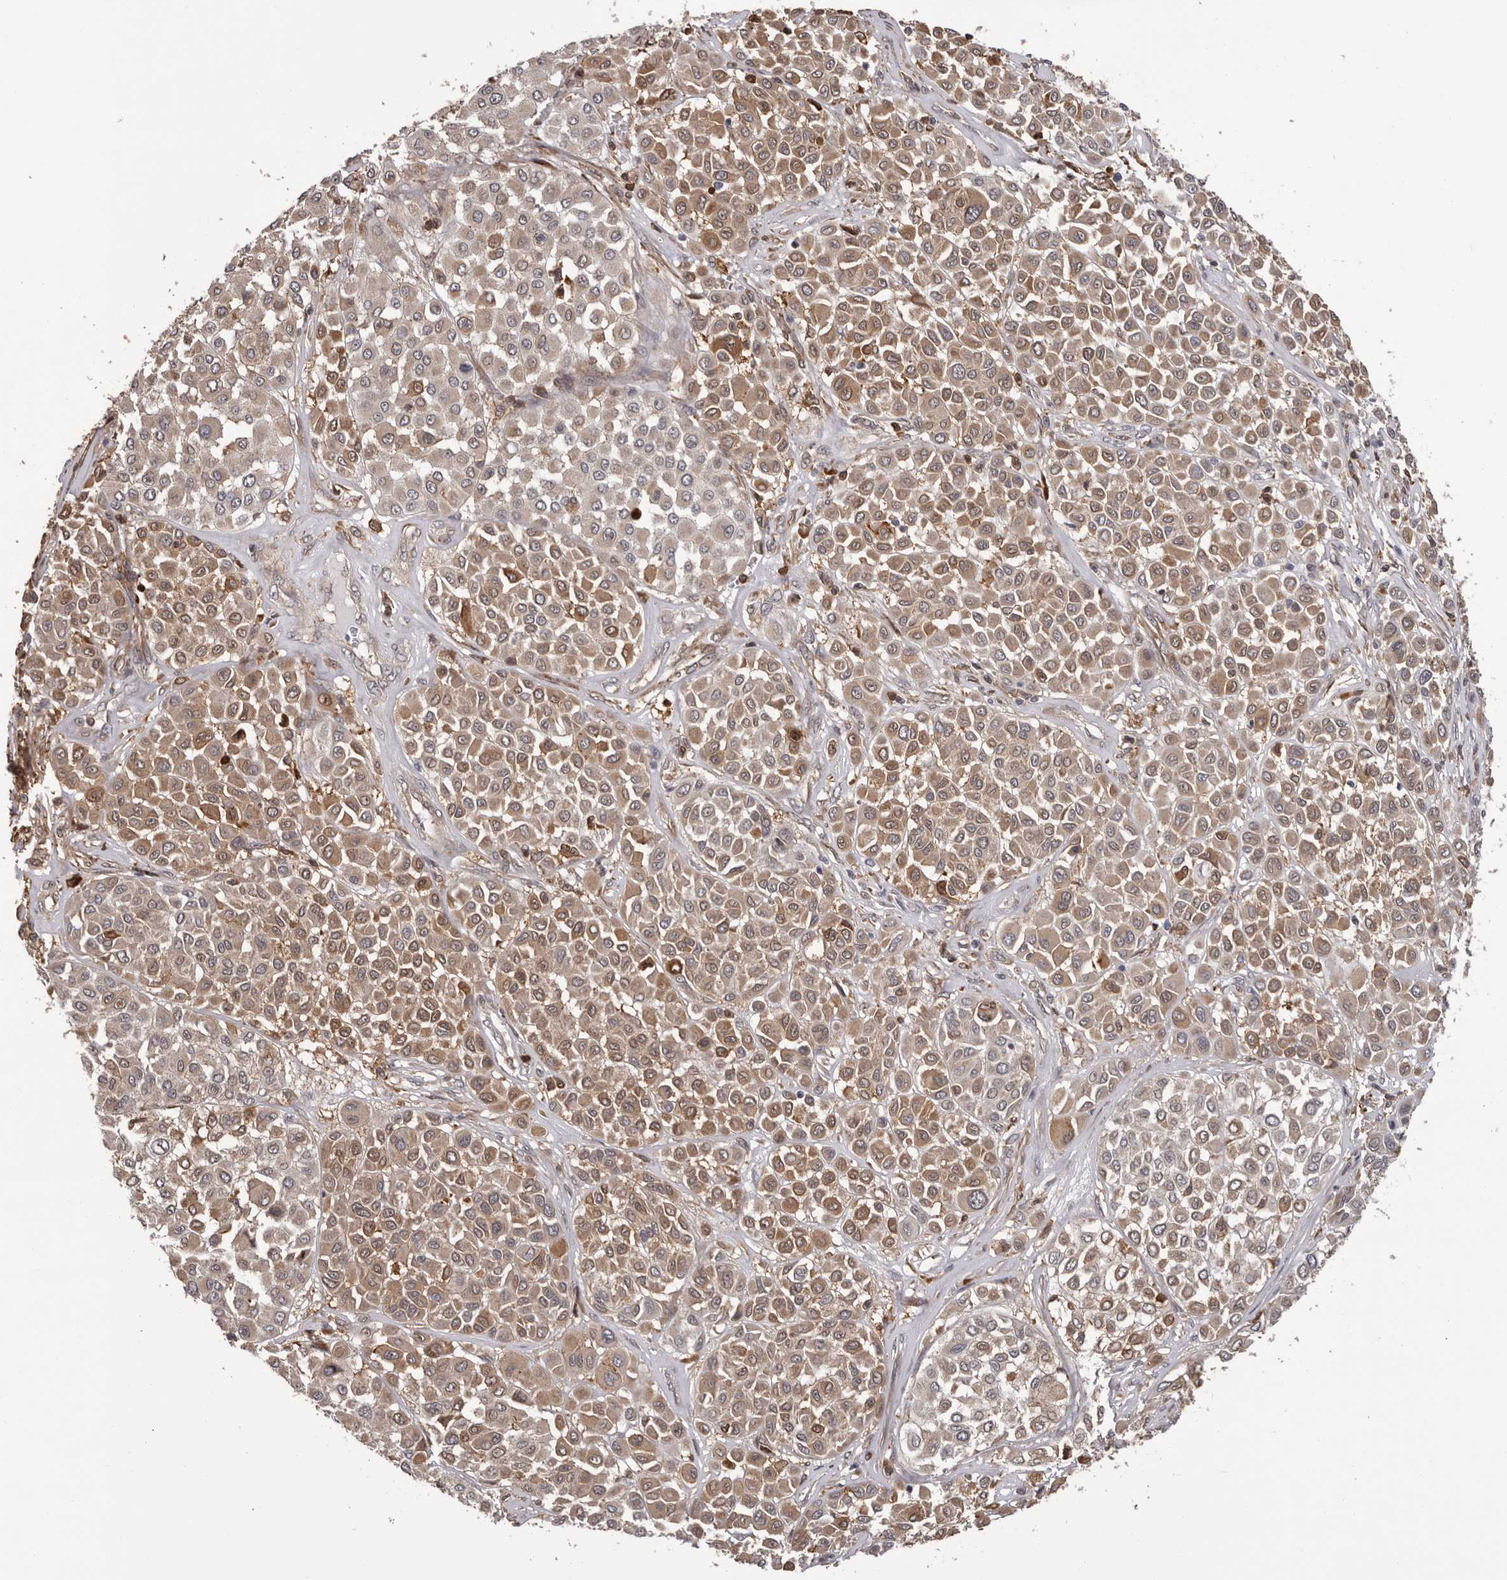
{"staining": {"intensity": "weak", "quantity": ">75%", "location": "cytoplasmic/membranous"}, "tissue": "melanoma", "cell_type": "Tumor cells", "image_type": "cancer", "snomed": [{"axis": "morphology", "description": "Malignant melanoma, Metastatic site"}, {"axis": "topography", "description": "Soft tissue"}], "caption": "The immunohistochemical stain highlights weak cytoplasmic/membranous expression in tumor cells of malignant melanoma (metastatic site) tissue.", "gene": "PRR12", "patient": {"sex": "male", "age": 41}}